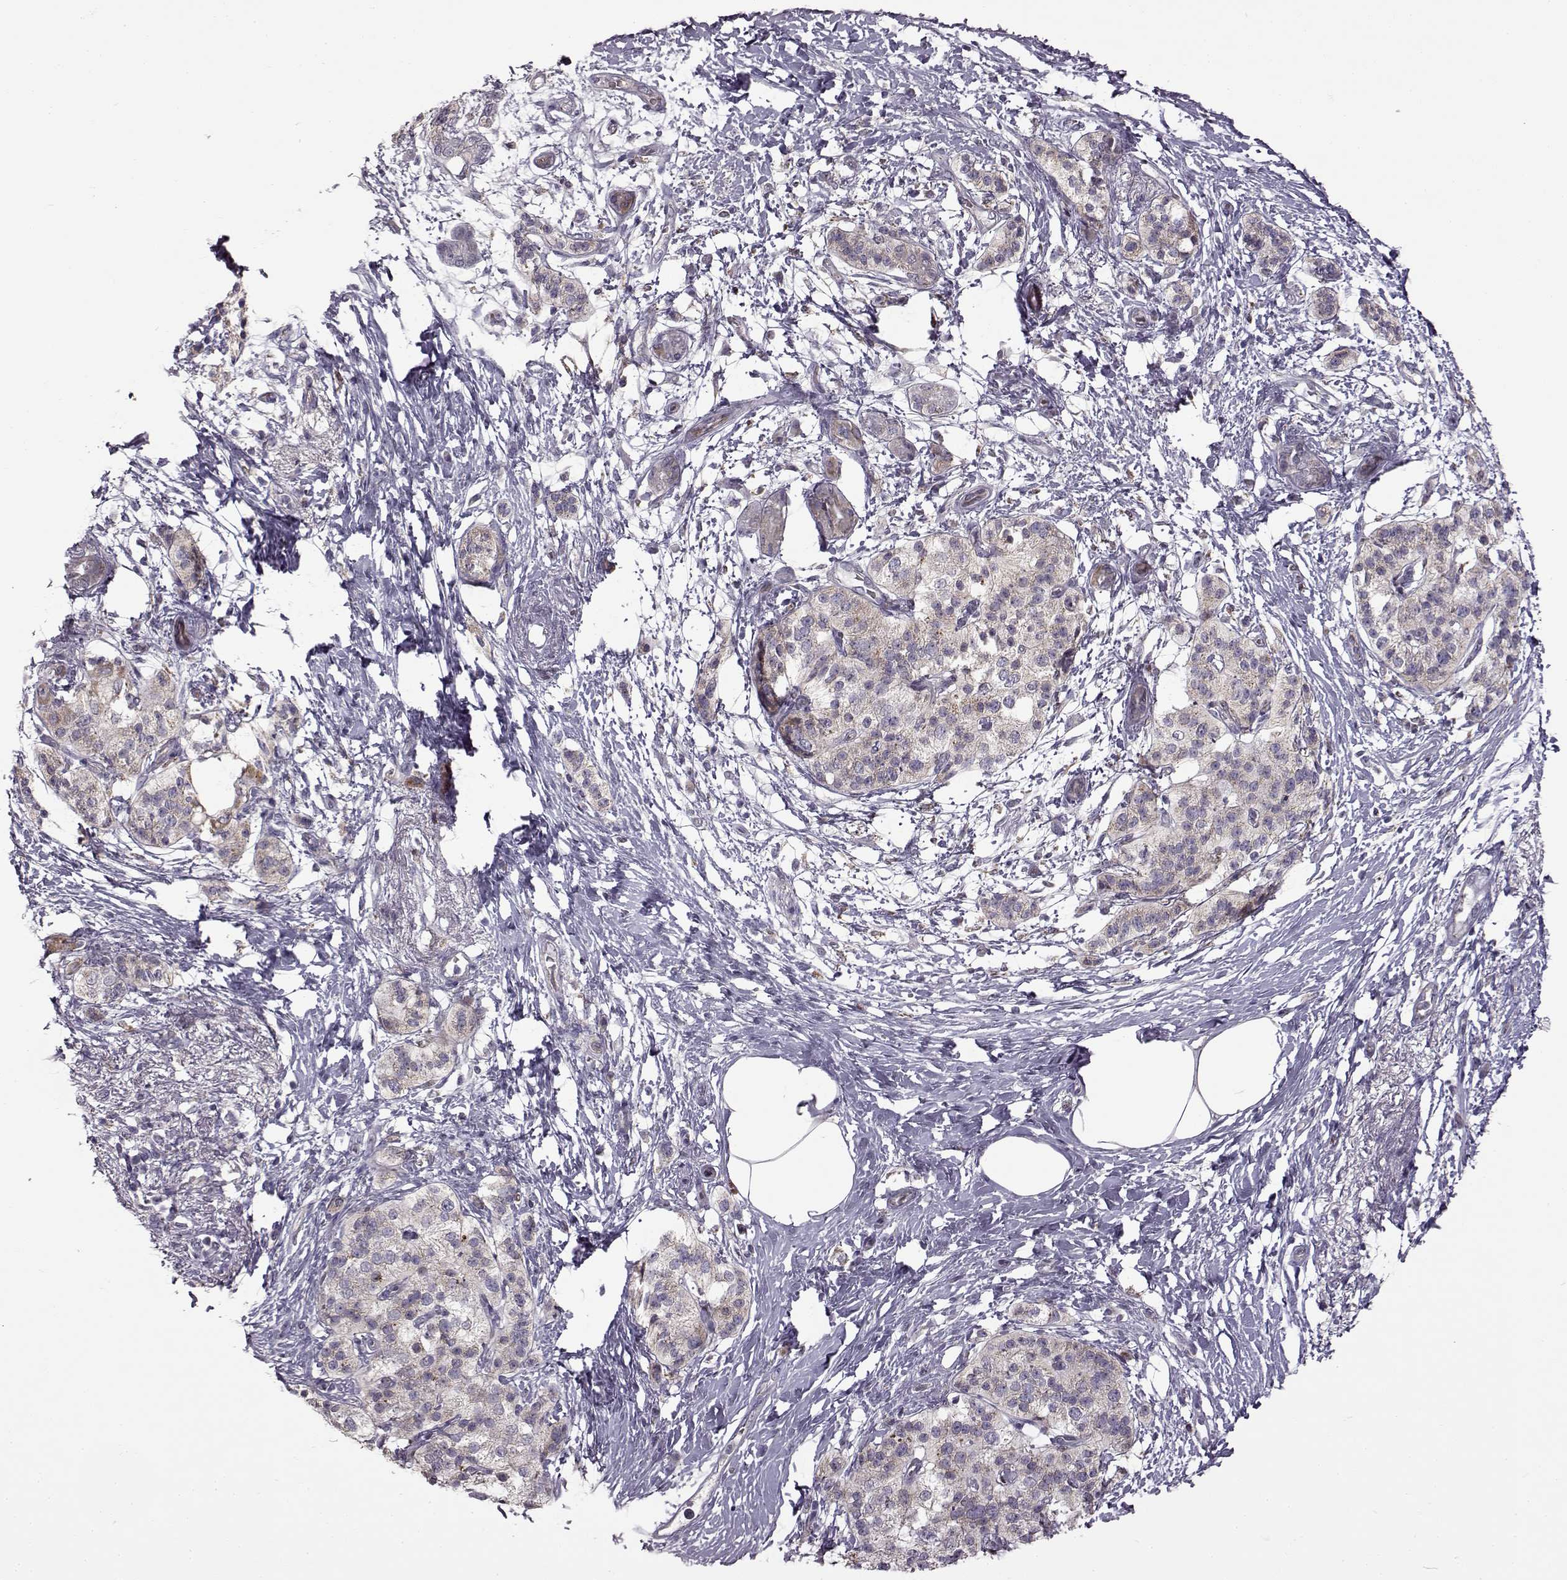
{"staining": {"intensity": "weak", "quantity": "<25%", "location": "cytoplasmic/membranous"}, "tissue": "pancreatic cancer", "cell_type": "Tumor cells", "image_type": "cancer", "snomed": [{"axis": "morphology", "description": "Adenocarcinoma, NOS"}, {"axis": "topography", "description": "Pancreas"}], "caption": "This micrograph is of adenocarcinoma (pancreatic) stained with IHC to label a protein in brown with the nuclei are counter-stained blue. There is no positivity in tumor cells.", "gene": "B3GNT6", "patient": {"sex": "female", "age": 72}}